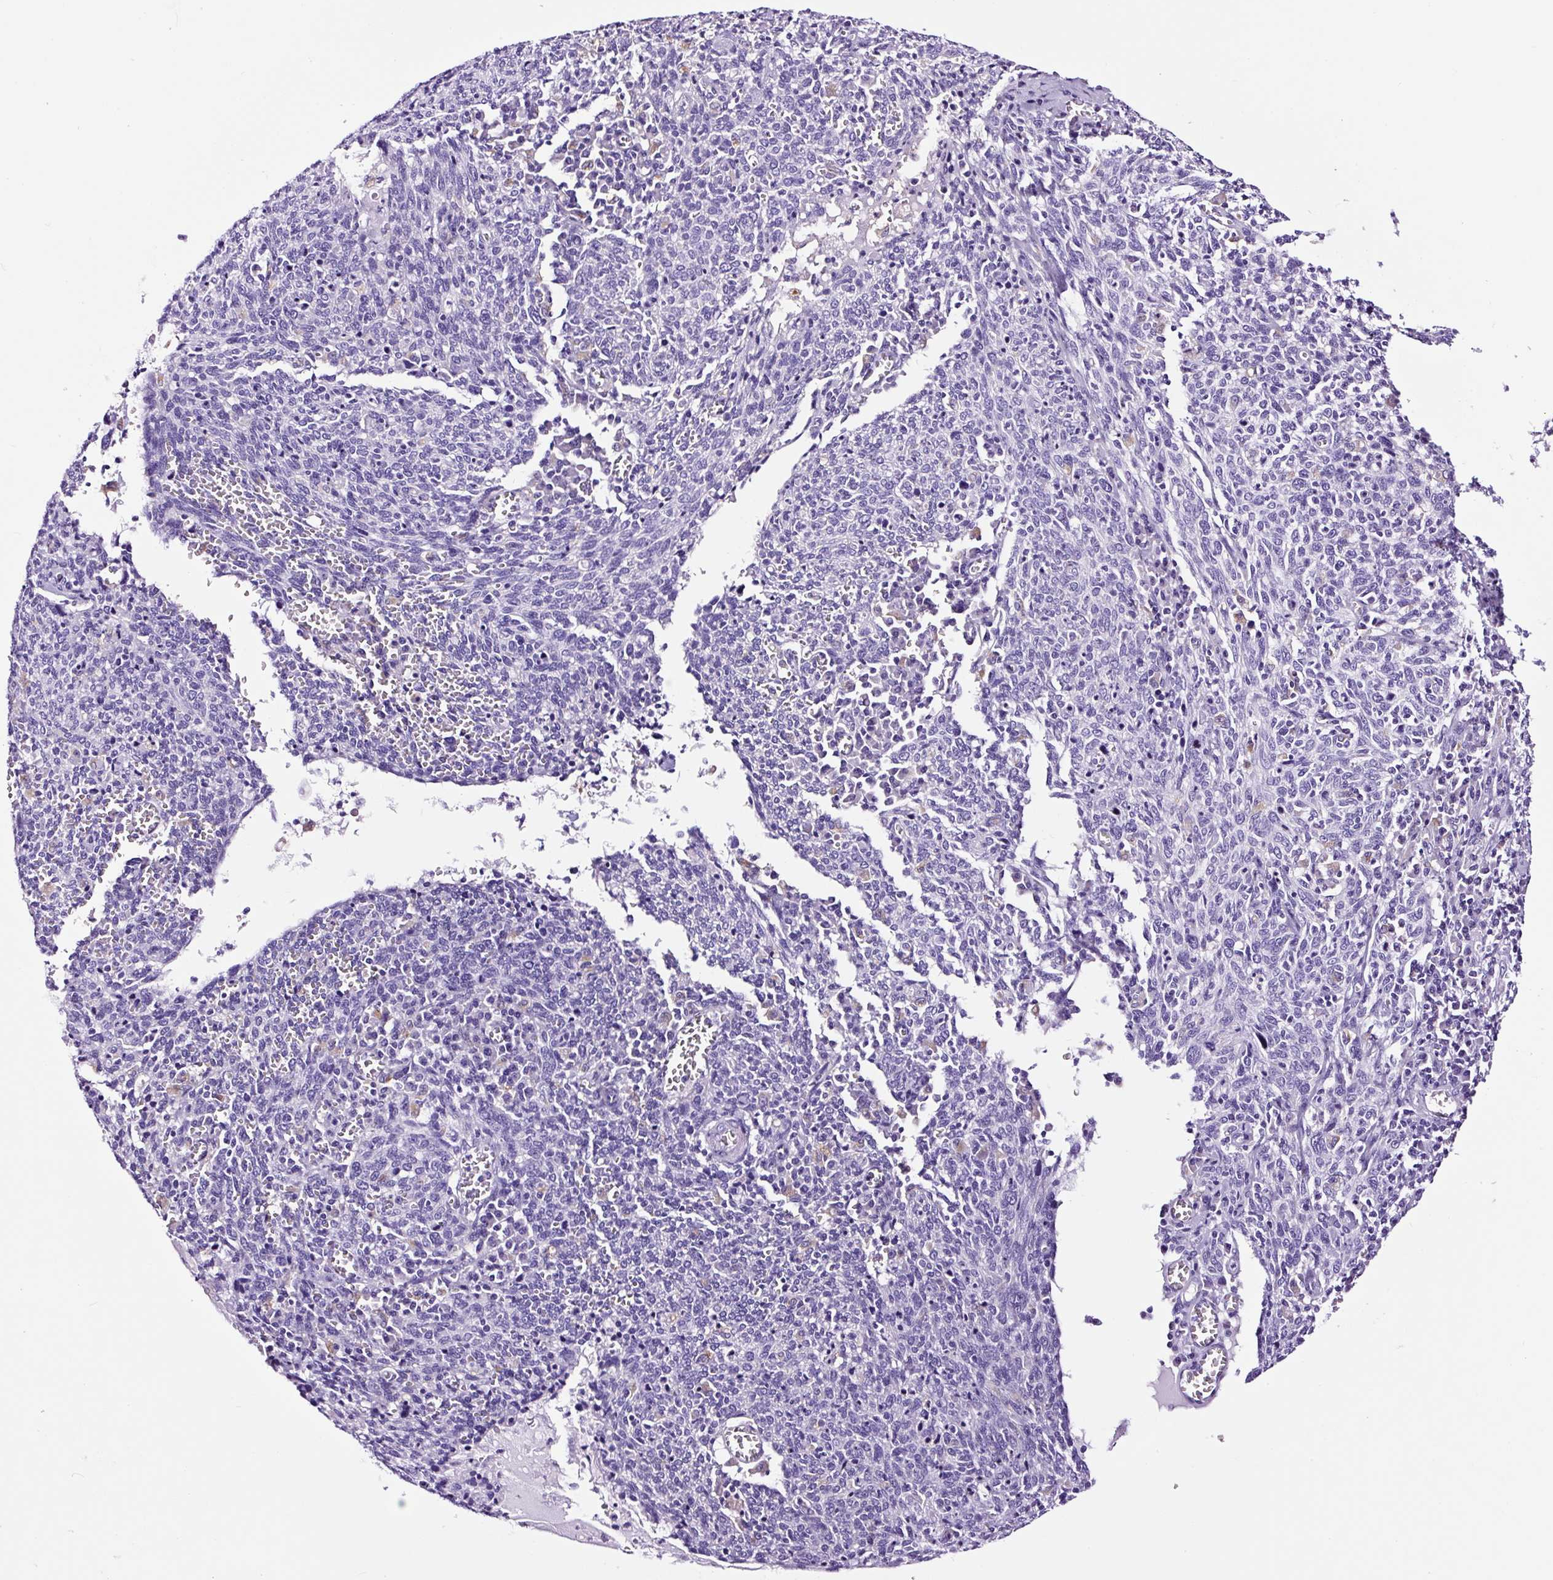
{"staining": {"intensity": "negative", "quantity": "none", "location": "none"}, "tissue": "cervical cancer", "cell_type": "Tumor cells", "image_type": "cancer", "snomed": [{"axis": "morphology", "description": "Squamous cell carcinoma, NOS"}, {"axis": "topography", "description": "Cervix"}], "caption": "This is an immunohistochemistry histopathology image of squamous cell carcinoma (cervical). There is no positivity in tumor cells.", "gene": "FBXL7", "patient": {"sex": "female", "age": 46}}